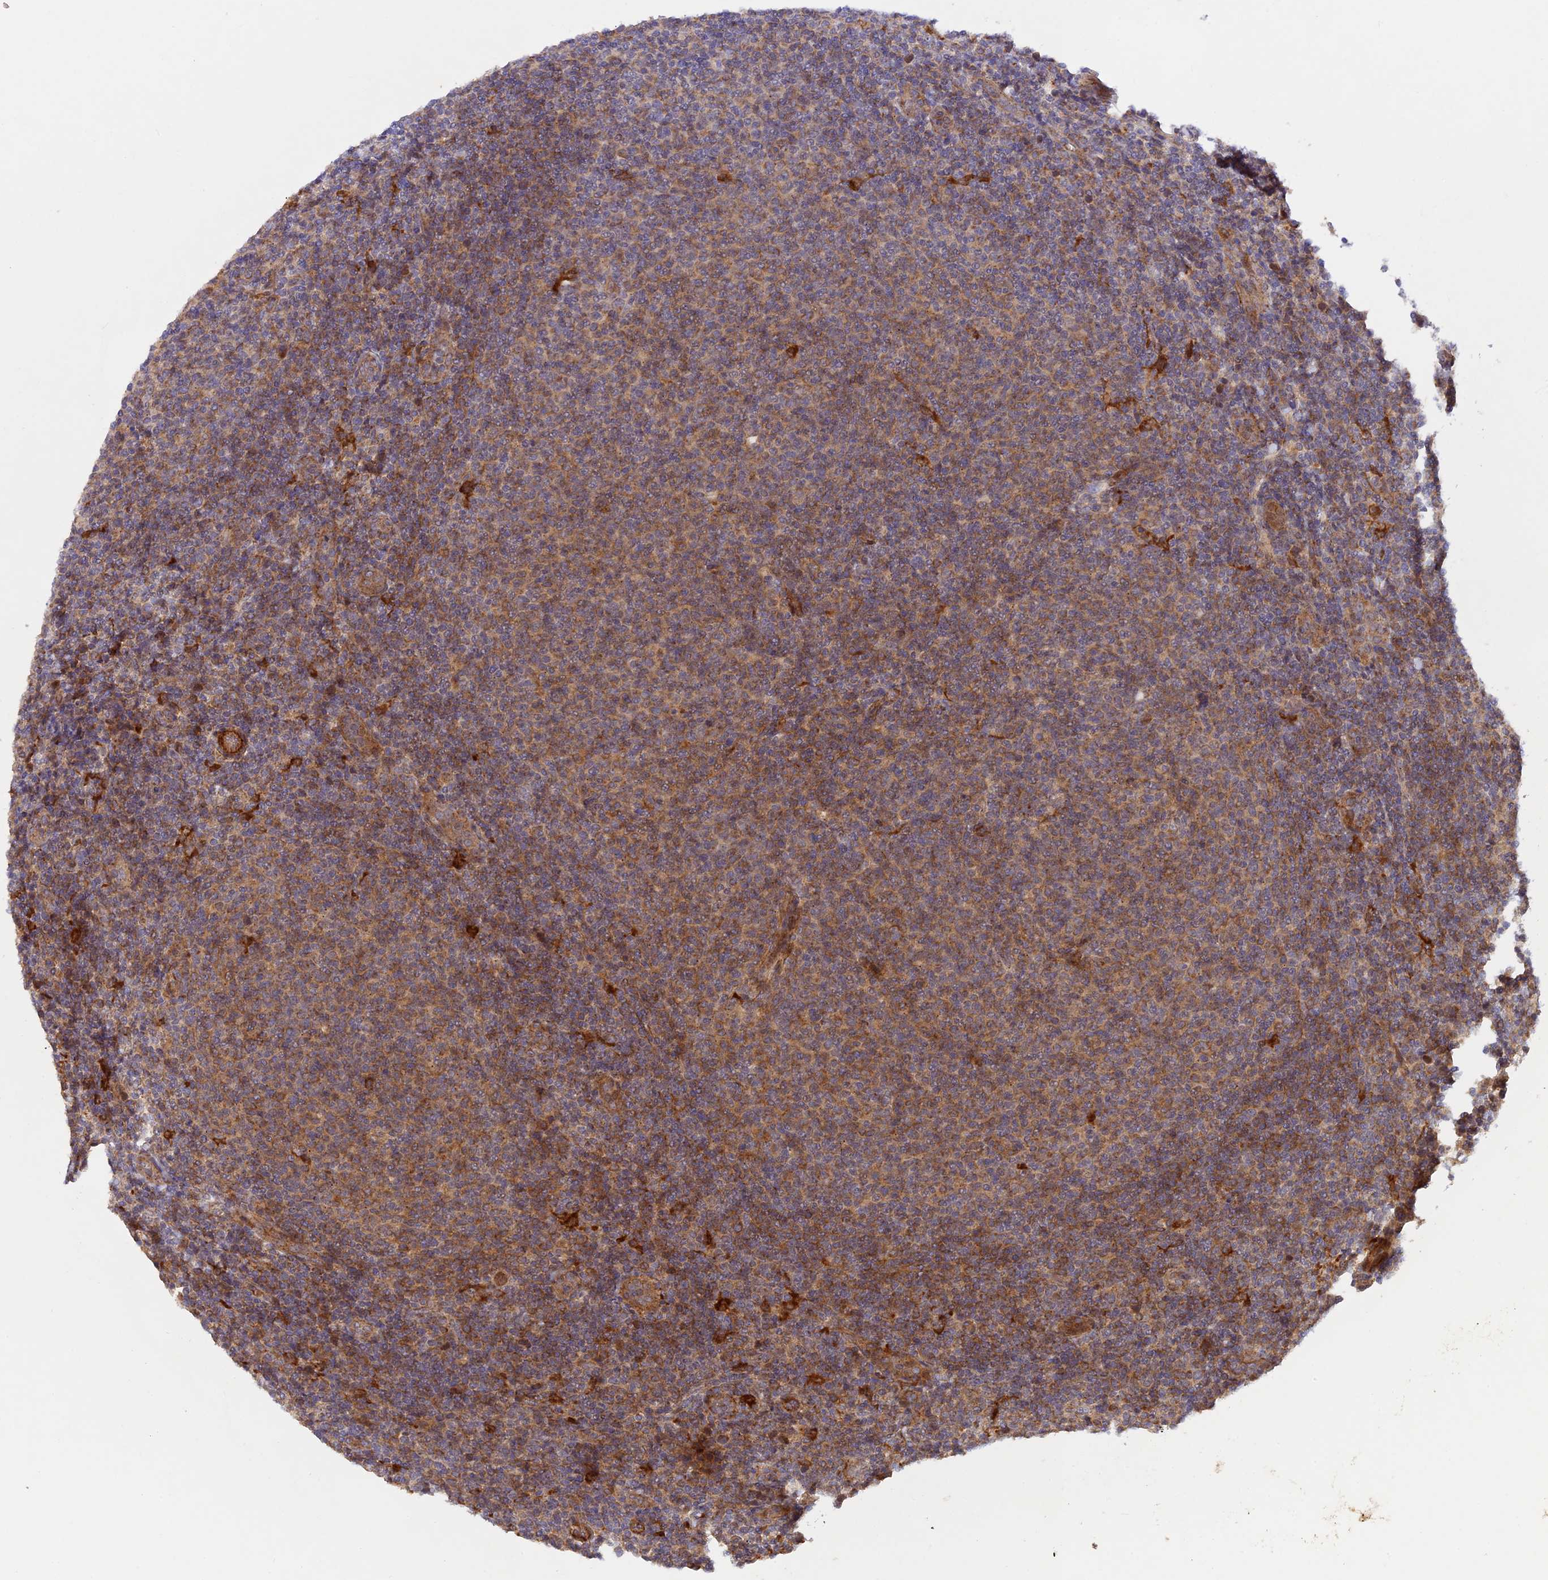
{"staining": {"intensity": "weak", "quantity": ">75%", "location": "cytoplasmic/membranous"}, "tissue": "lymphoma", "cell_type": "Tumor cells", "image_type": "cancer", "snomed": [{"axis": "morphology", "description": "Malignant lymphoma, non-Hodgkin's type, Low grade"}, {"axis": "topography", "description": "Lymph node"}], "caption": "Lymphoma stained with a brown dye shows weak cytoplasmic/membranous positive positivity in about >75% of tumor cells.", "gene": "WDFY4", "patient": {"sex": "male", "age": 66}}